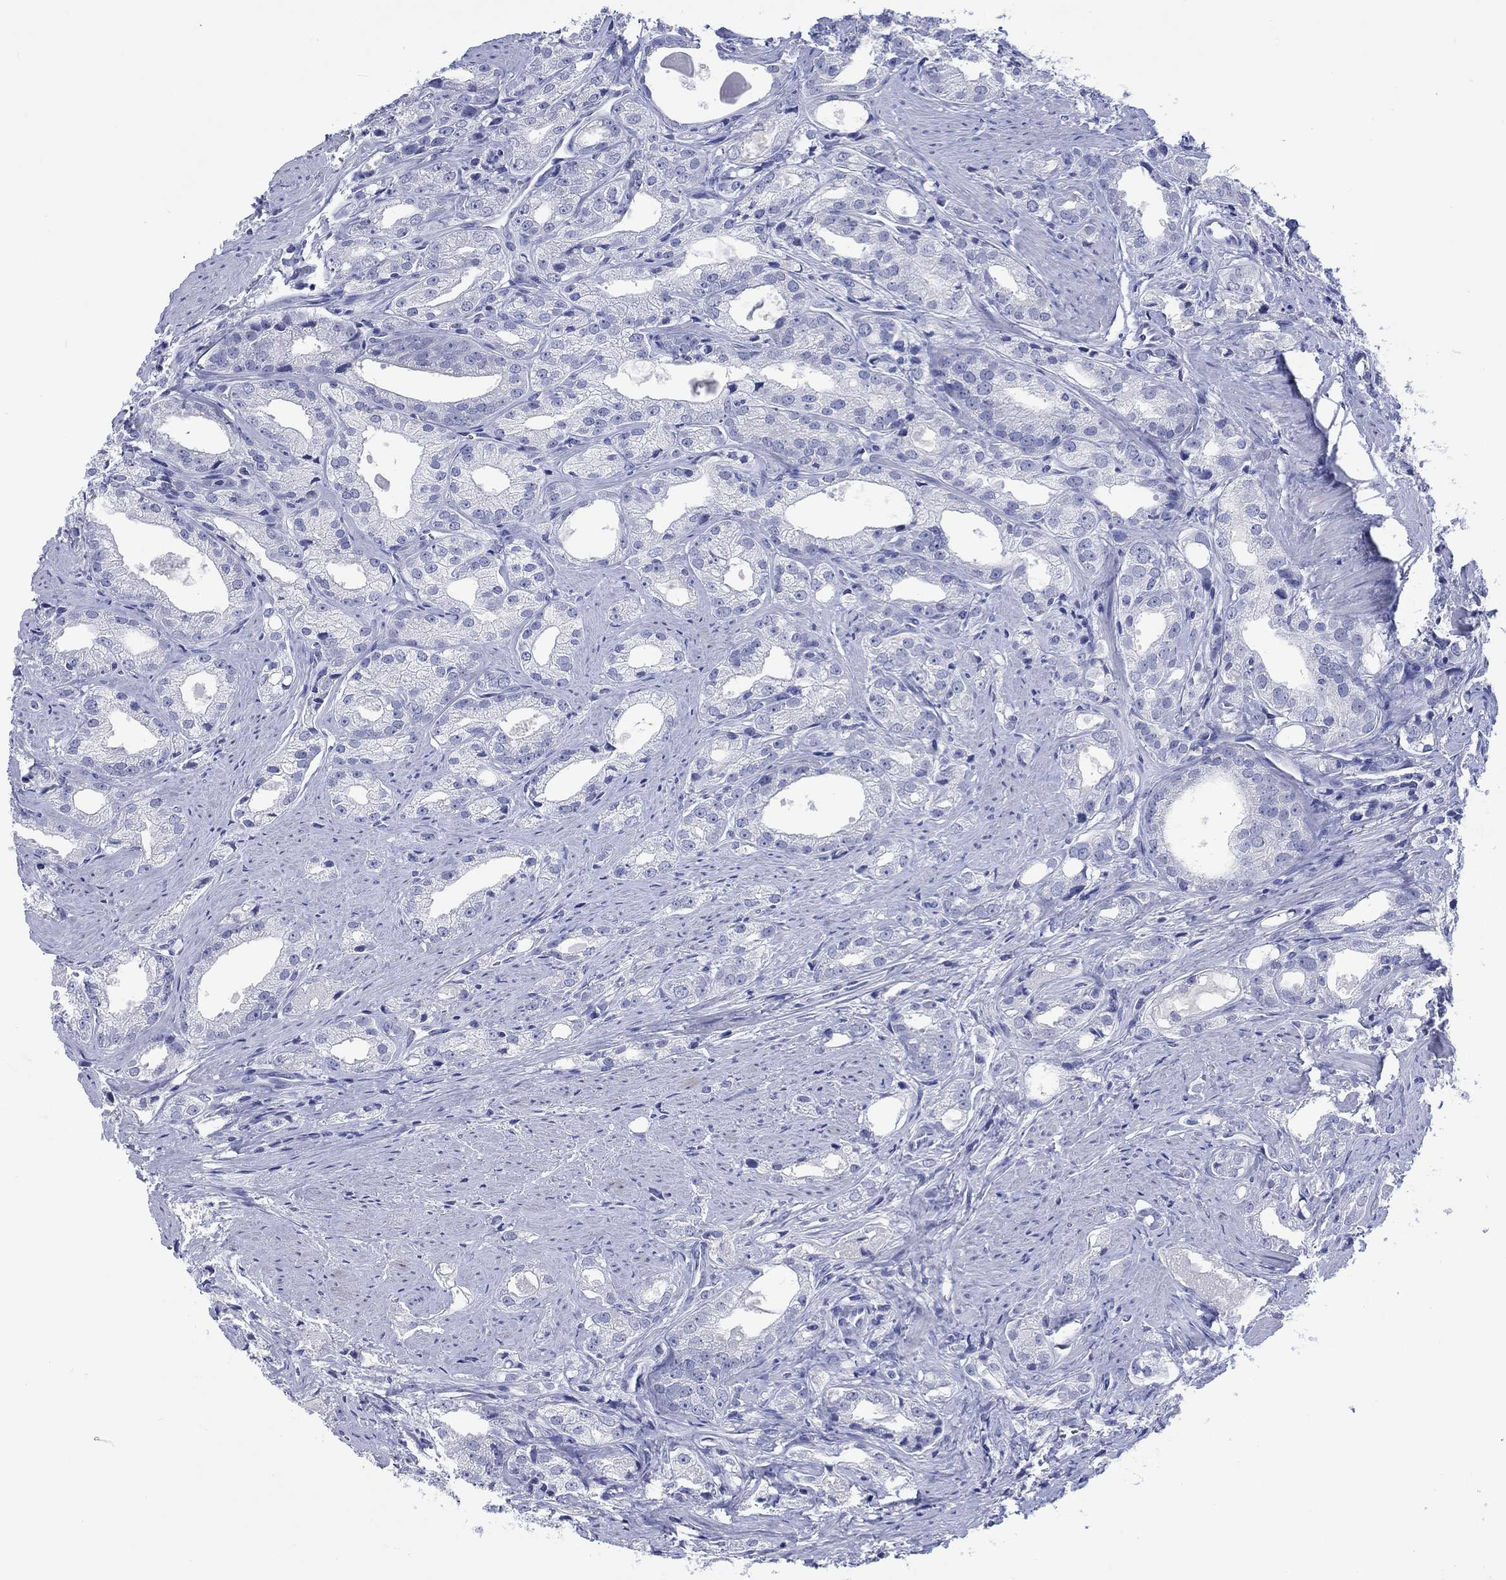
{"staining": {"intensity": "negative", "quantity": "none", "location": "none"}, "tissue": "prostate cancer", "cell_type": "Tumor cells", "image_type": "cancer", "snomed": [{"axis": "morphology", "description": "Adenocarcinoma, NOS"}, {"axis": "morphology", "description": "Adenocarcinoma, High grade"}, {"axis": "topography", "description": "Prostate"}], "caption": "Tumor cells are negative for brown protein staining in prostate cancer (adenocarcinoma).", "gene": "TOMM20L", "patient": {"sex": "male", "age": 70}}